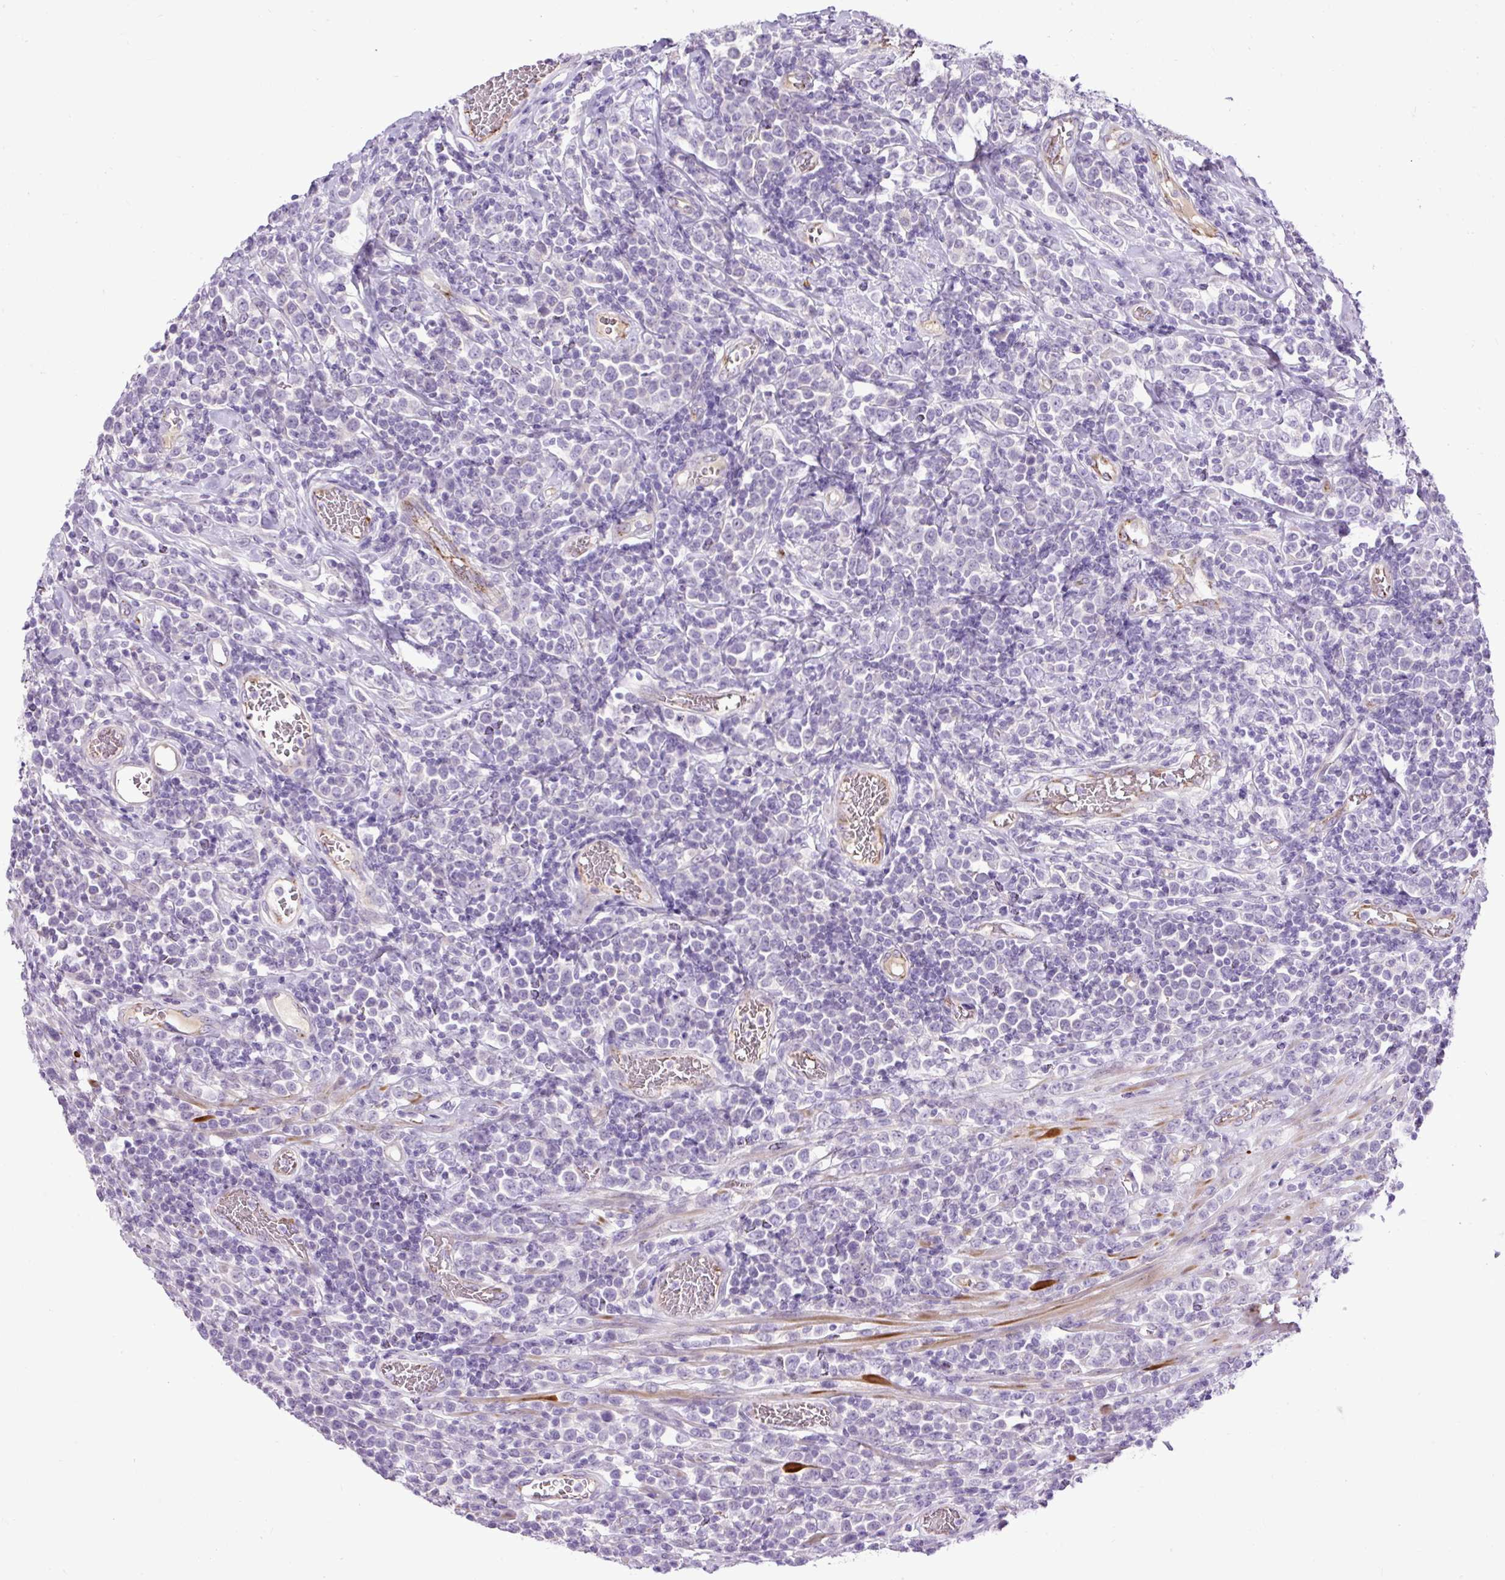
{"staining": {"intensity": "negative", "quantity": "none", "location": "none"}, "tissue": "lymphoma", "cell_type": "Tumor cells", "image_type": "cancer", "snomed": [{"axis": "morphology", "description": "Malignant lymphoma, non-Hodgkin's type, High grade"}, {"axis": "topography", "description": "Soft tissue"}], "caption": "A high-resolution histopathology image shows immunohistochemistry (IHC) staining of lymphoma, which demonstrates no significant positivity in tumor cells.", "gene": "LEFTY2", "patient": {"sex": "female", "age": 56}}